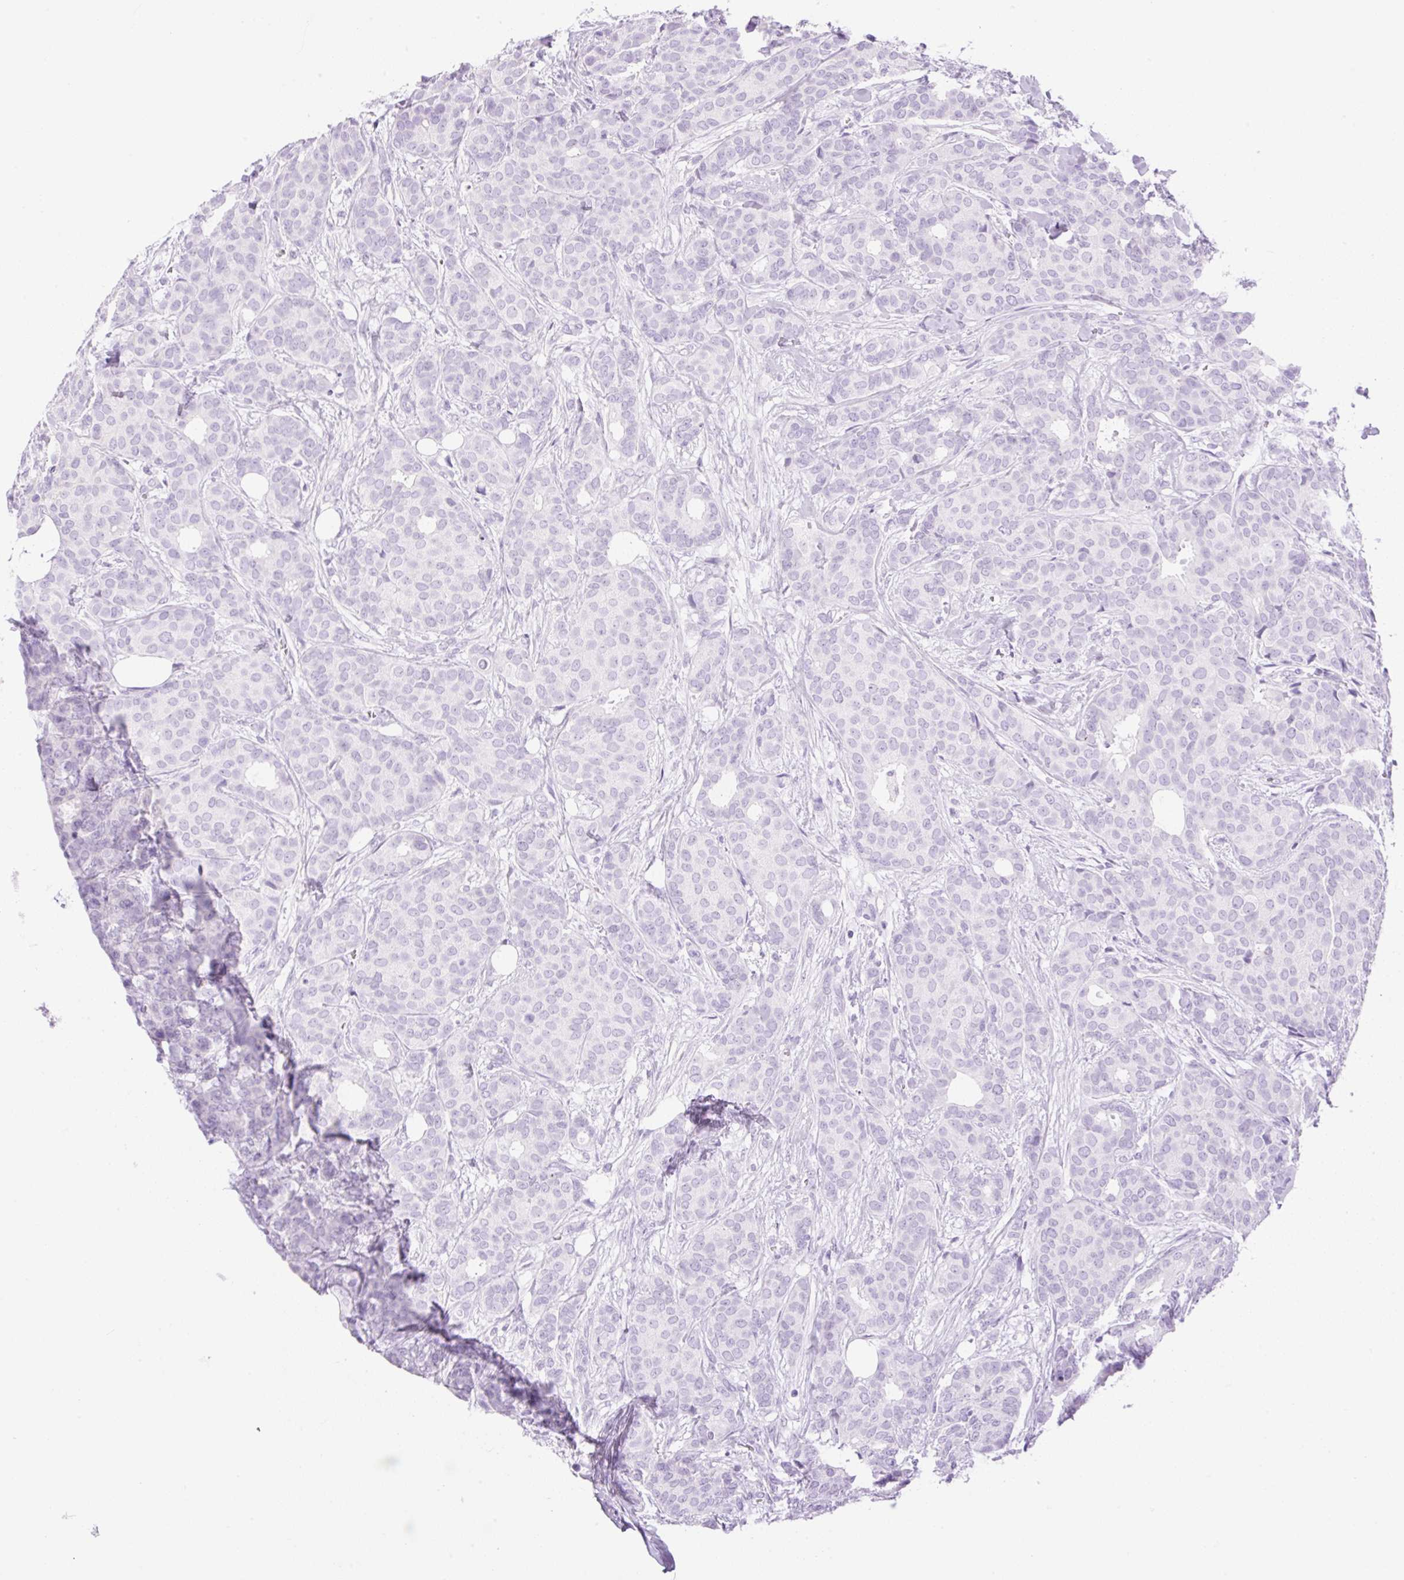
{"staining": {"intensity": "negative", "quantity": "none", "location": "none"}, "tissue": "breast cancer", "cell_type": "Tumor cells", "image_type": "cancer", "snomed": [{"axis": "morphology", "description": "Duct carcinoma"}, {"axis": "topography", "description": "Breast"}], "caption": "Immunohistochemistry of breast cancer (infiltrating ductal carcinoma) demonstrates no staining in tumor cells. The staining is performed using DAB brown chromogen with nuclei counter-stained in using hematoxylin.", "gene": "PALM3", "patient": {"sex": "female", "age": 70}}